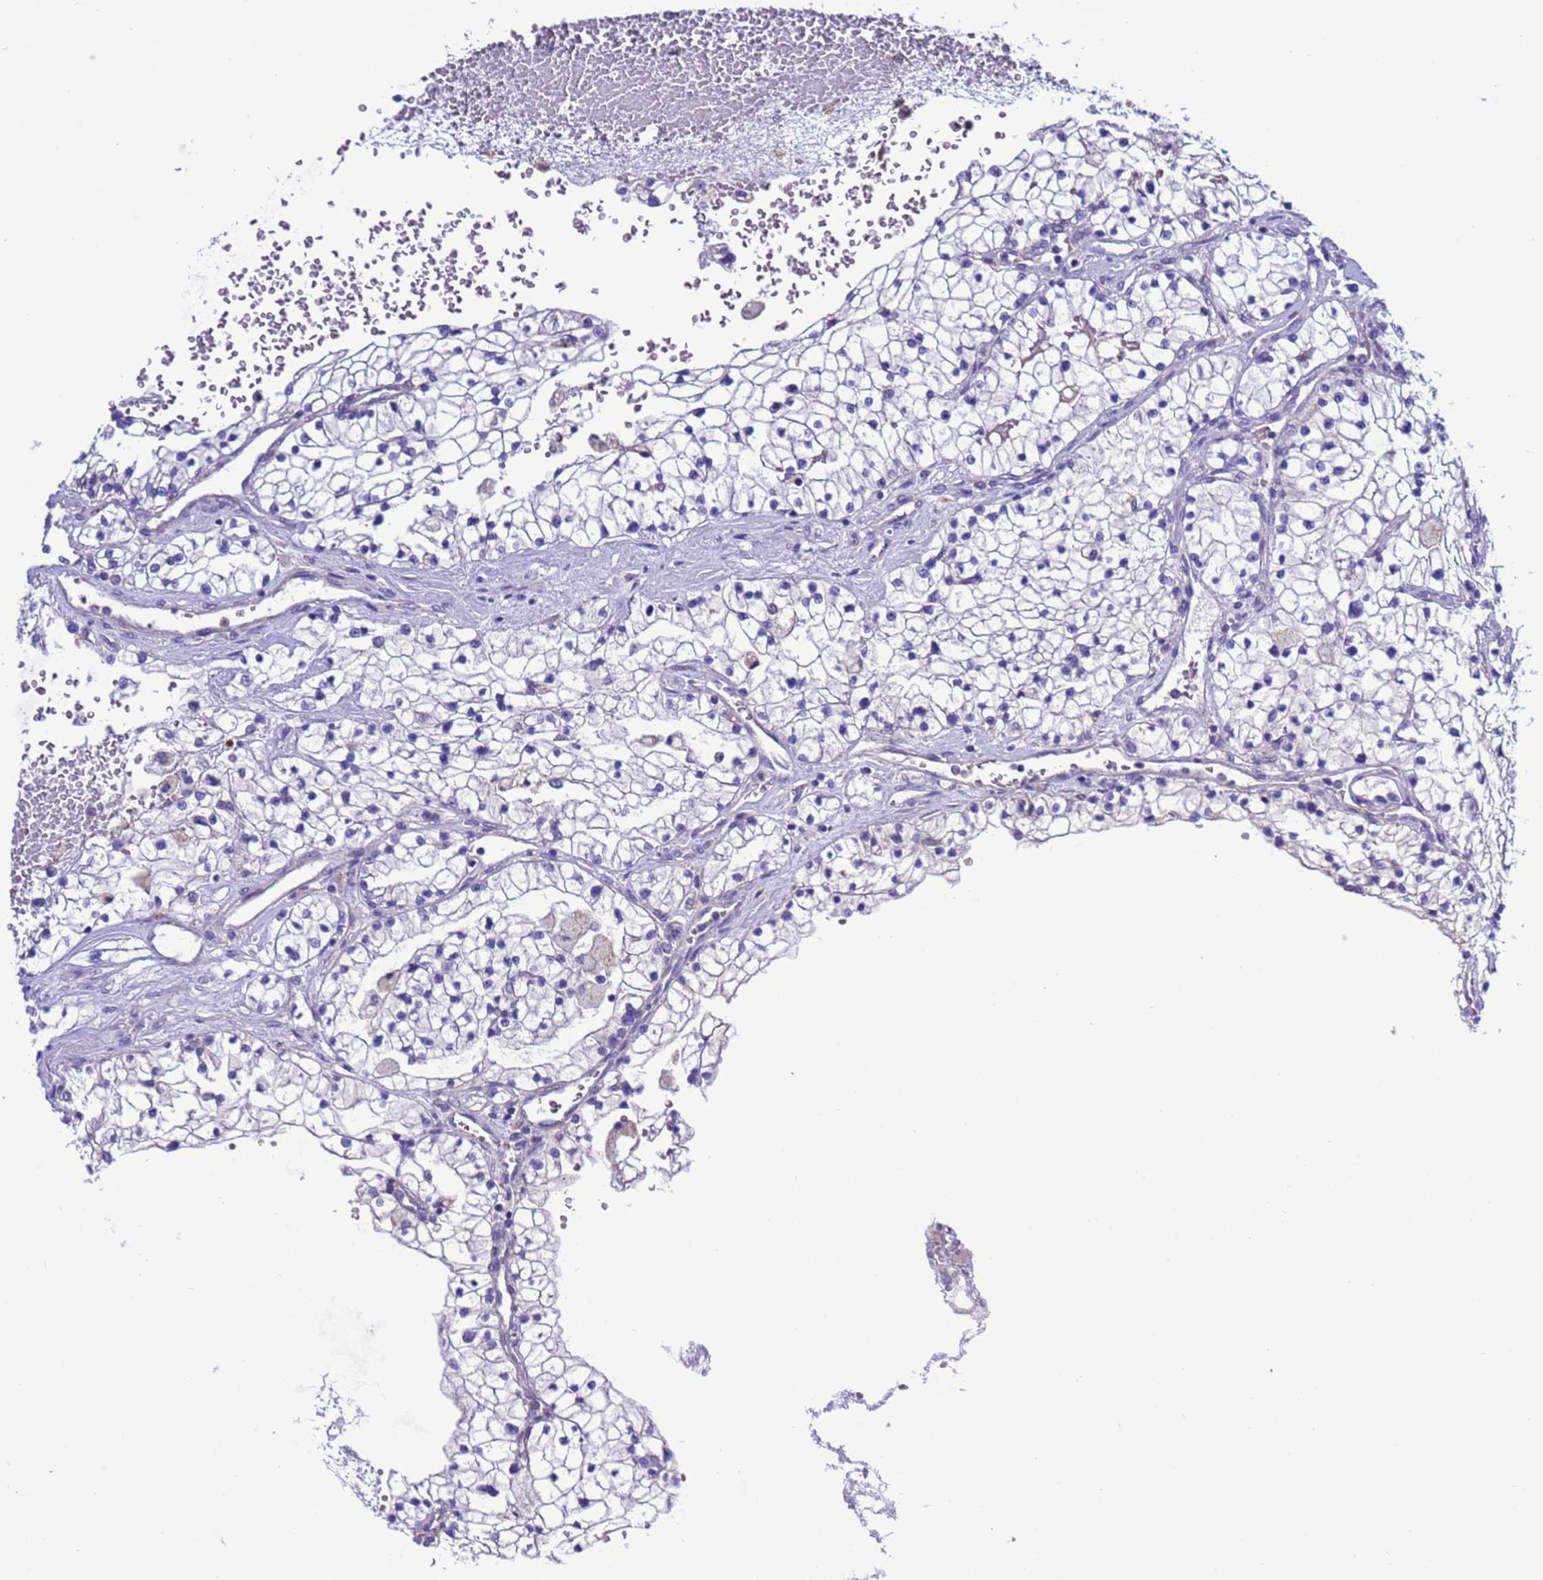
{"staining": {"intensity": "negative", "quantity": "none", "location": "none"}, "tissue": "renal cancer", "cell_type": "Tumor cells", "image_type": "cancer", "snomed": [{"axis": "morphology", "description": "Normal tissue, NOS"}, {"axis": "morphology", "description": "Adenocarcinoma, NOS"}, {"axis": "topography", "description": "Kidney"}], "caption": "The photomicrograph displays no staining of tumor cells in renal cancer.", "gene": "KICS2", "patient": {"sex": "male", "age": 68}}